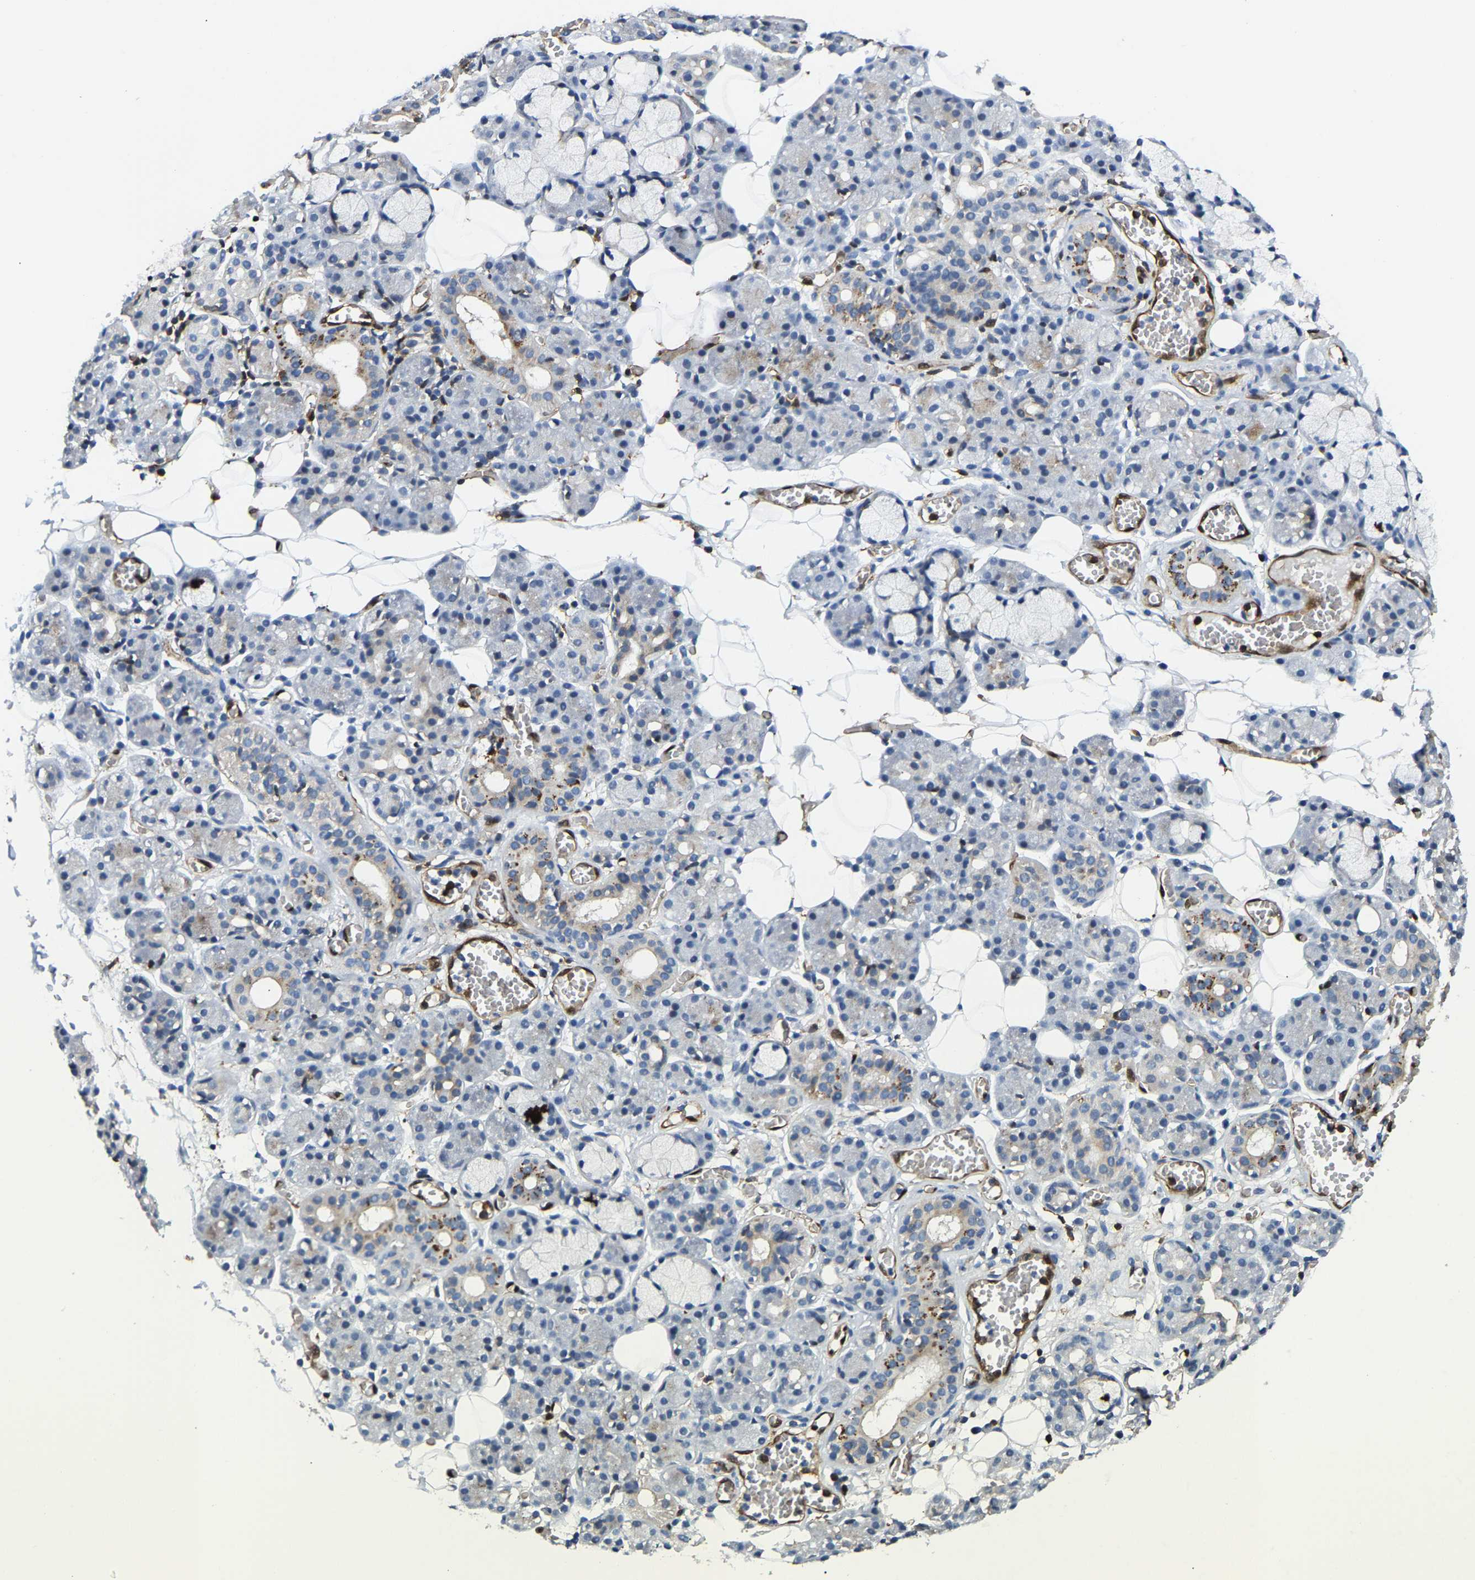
{"staining": {"intensity": "negative", "quantity": "none", "location": "none"}, "tissue": "salivary gland", "cell_type": "Glandular cells", "image_type": "normal", "snomed": [{"axis": "morphology", "description": "Normal tissue, NOS"}, {"axis": "topography", "description": "Salivary gland"}], "caption": "Immunohistochemical staining of normal salivary gland reveals no significant staining in glandular cells. The staining is performed using DAB (3,3'-diaminobenzidine) brown chromogen with nuclei counter-stained in using hematoxylin.", "gene": "GIMAP7", "patient": {"sex": "male", "age": 63}}